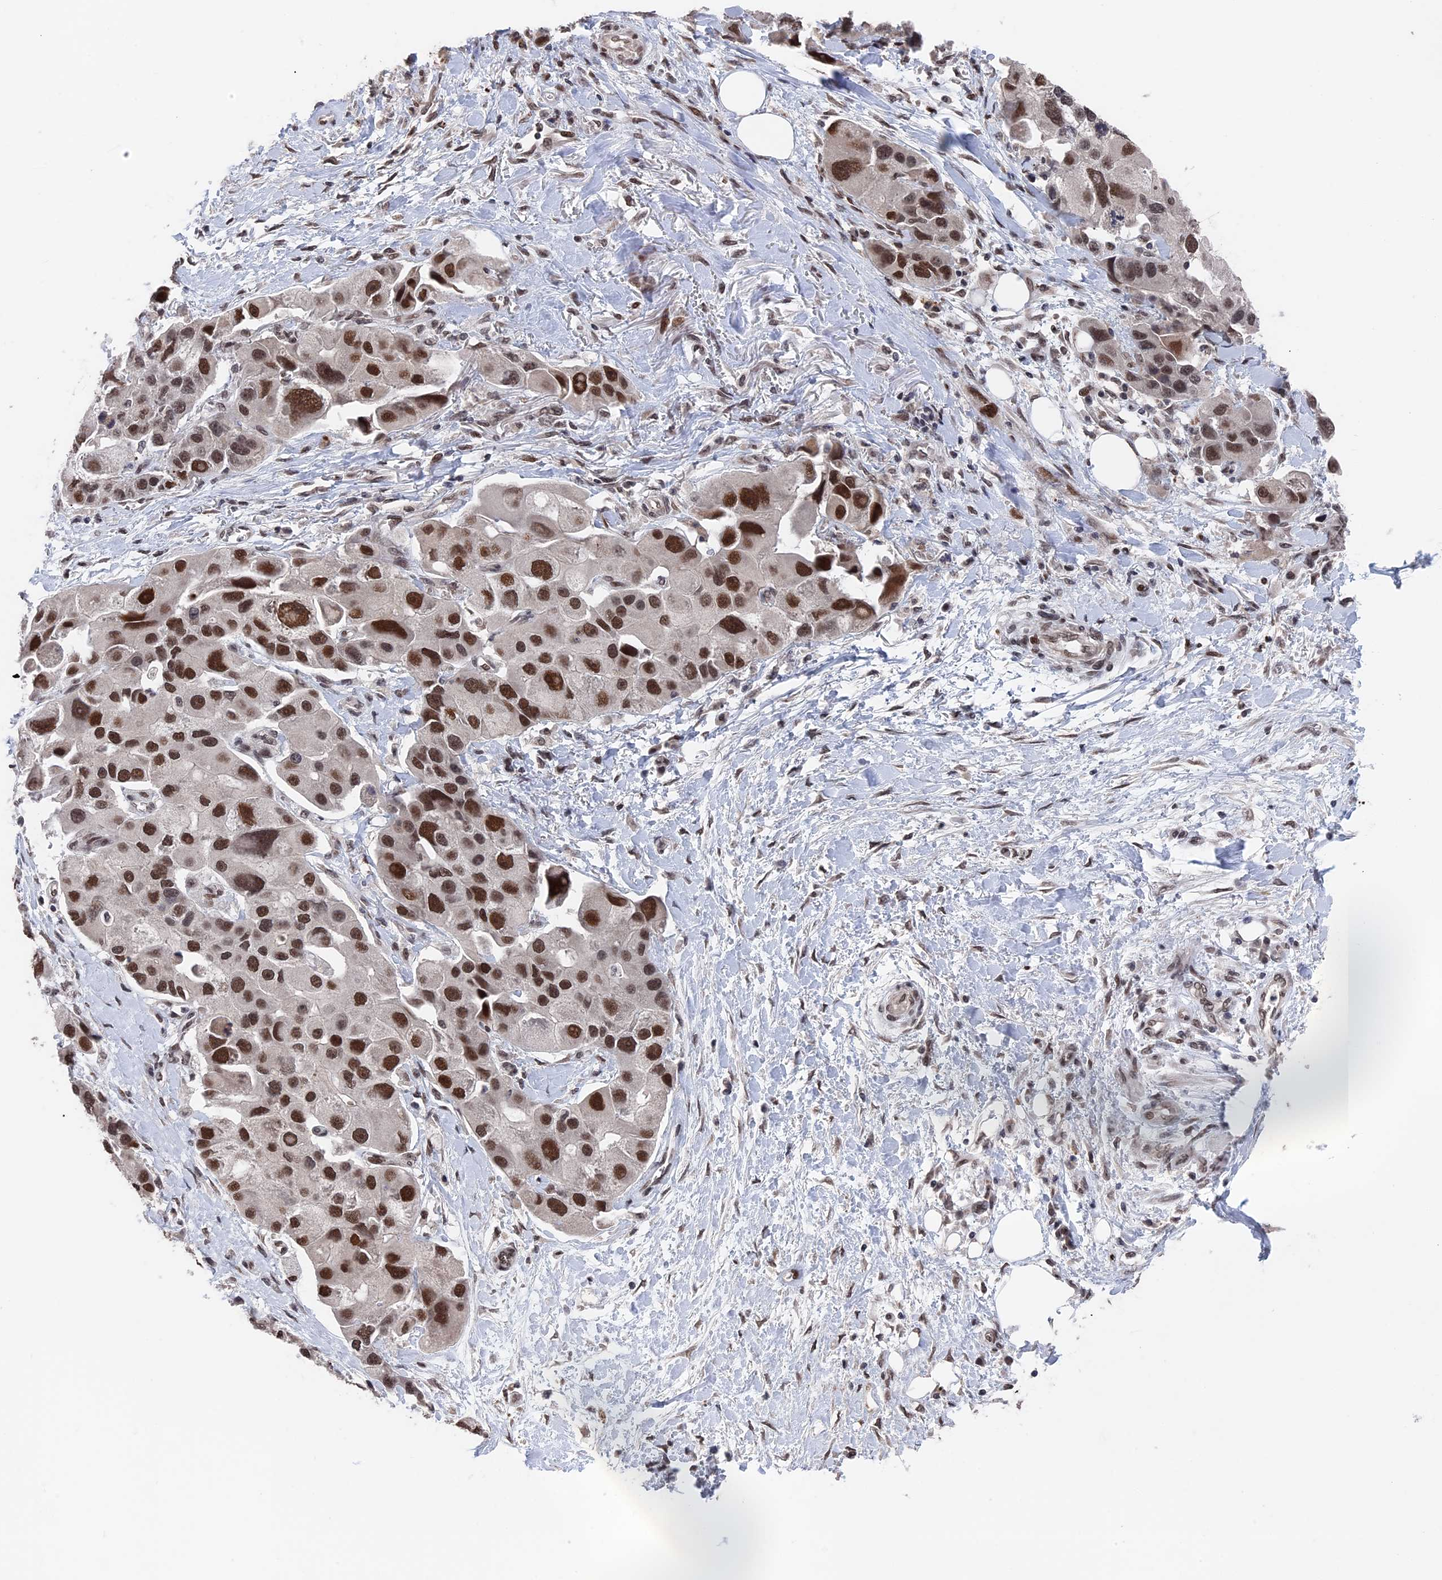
{"staining": {"intensity": "moderate", "quantity": ">75%", "location": "nuclear"}, "tissue": "lung cancer", "cell_type": "Tumor cells", "image_type": "cancer", "snomed": [{"axis": "morphology", "description": "Adenocarcinoma, NOS"}, {"axis": "topography", "description": "Lung"}], "caption": "The immunohistochemical stain shows moderate nuclear staining in tumor cells of lung adenocarcinoma tissue. Using DAB (3,3'-diaminobenzidine) (brown) and hematoxylin (blue) stains, captured at high magnification using brightfield microscopy.", "gene": "NR2C2AP", "patient": {"sex": "female", "age": 54}}